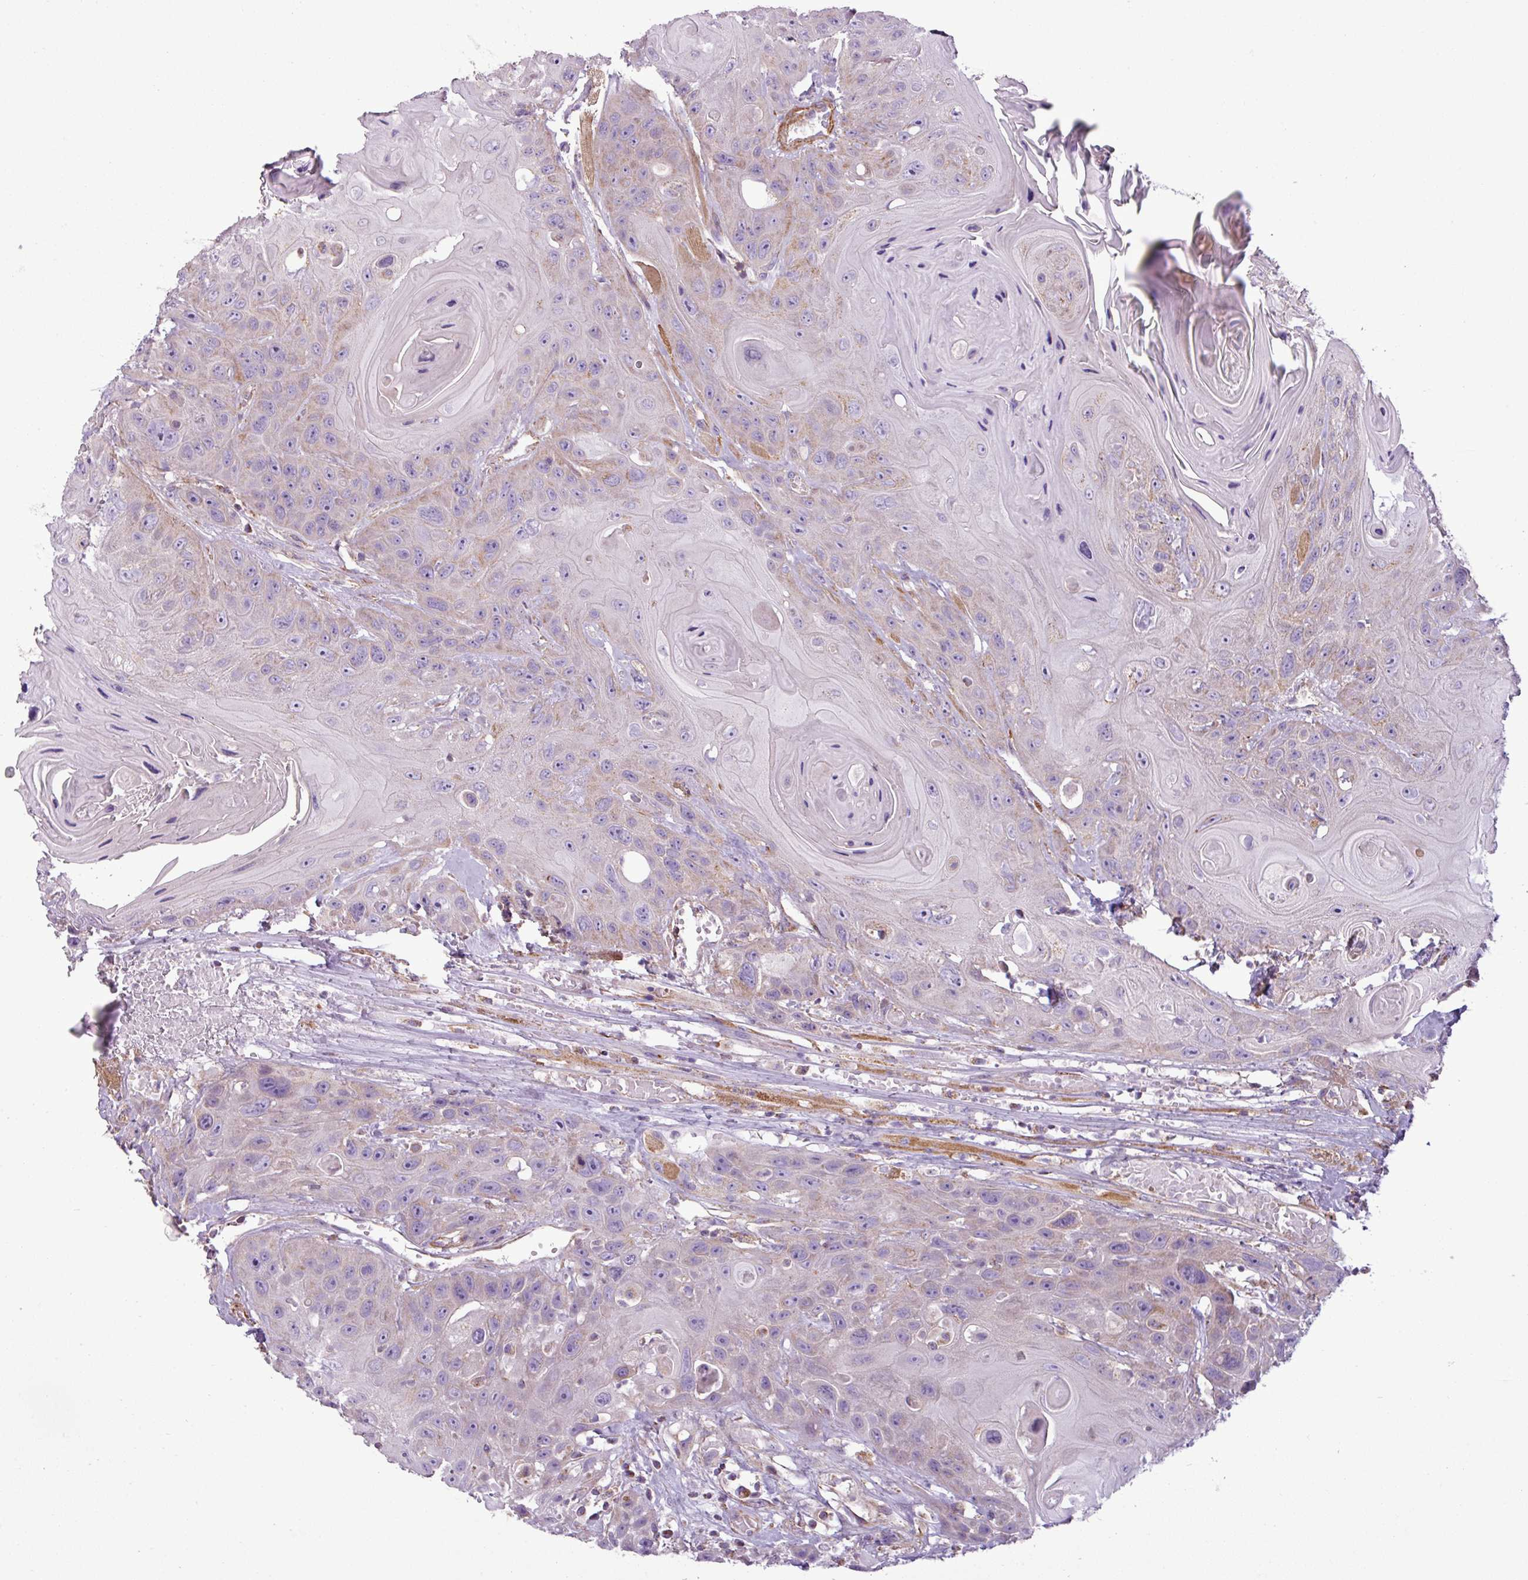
{"staining": {"intensity": "weak", "quantity": "<25%", "location": "cytoplasmic/membranous"}, "tissue": "head and neck cancer", "cell_type": "Tumor cells", "image_type": "cancer", "snomed": [{"axis": "morphology", "description": "Squamous cell carcinoma, NOS"}, {"axis": "topography", "description": "Head-Neck"}], "caption": "Immunohistochemistry (IHC) of human squamous cell carcinoma (head and neck) shows no staining in tumor cells.", "gene": "BTN2A2", "patient": {"sex": "female", "age": 59}}